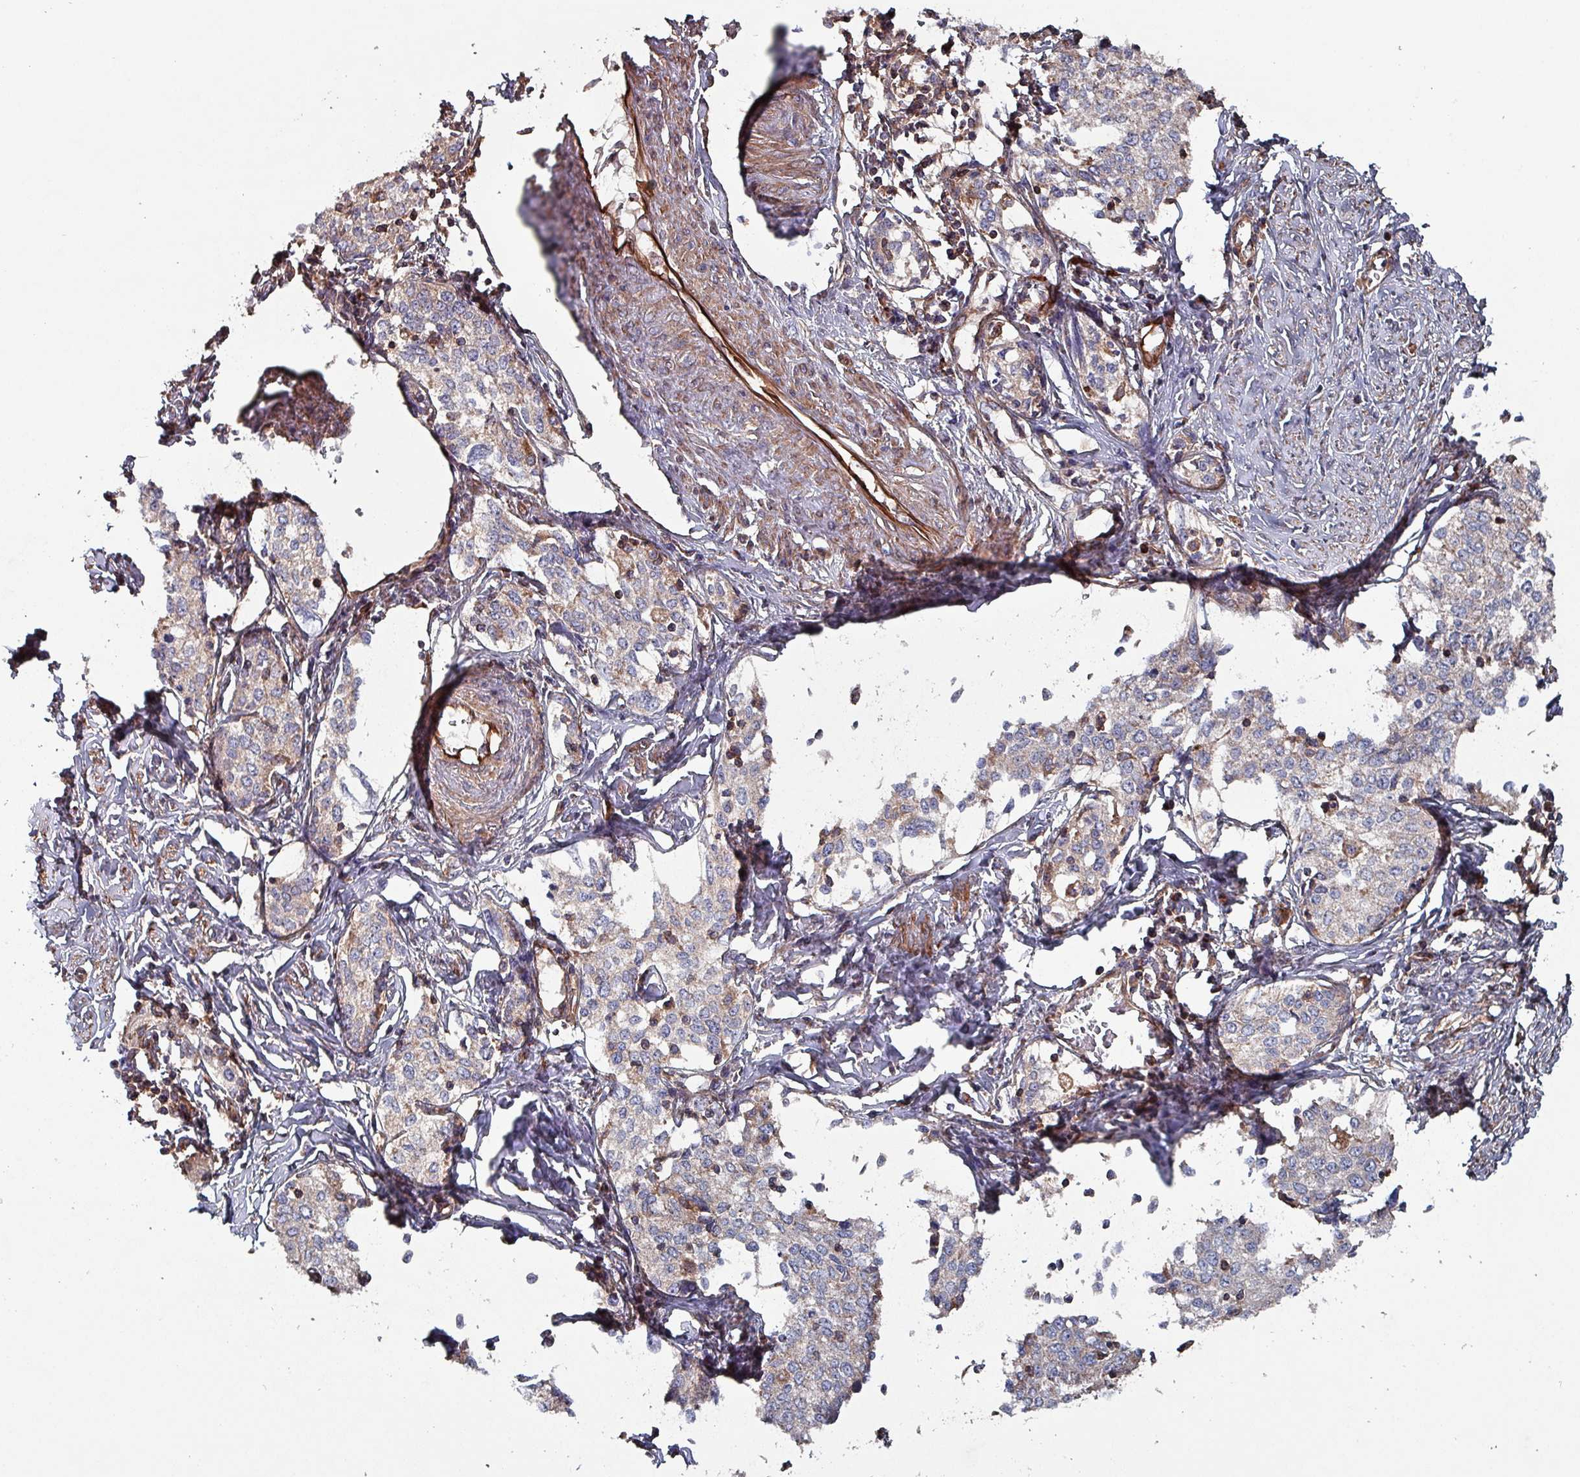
{"staining": {"intensity": "weak", "quantity": "<25%", "location": "cytoplasmic/membranous"}, "tissue": "cervical cancer", "cell_type": "Tumor cells", "image_type": "cancer", "snomed": [{"axis": "morphology", "description": "Squamous cell carcinoma, NOS"}, {"axis": "morphology", "description": "Adenocarcinoma, NOS"}, {"axis": "topography", "description": "Cervix"}], "caption": "An immunohistochemistry micrograph of adenocarcinoma (cervical) is shown. There is no staining in tumor cells of adenocarcinoma (cervical).", "gene": "ANO10", "patient": {"sex": "female", "age": 52}}